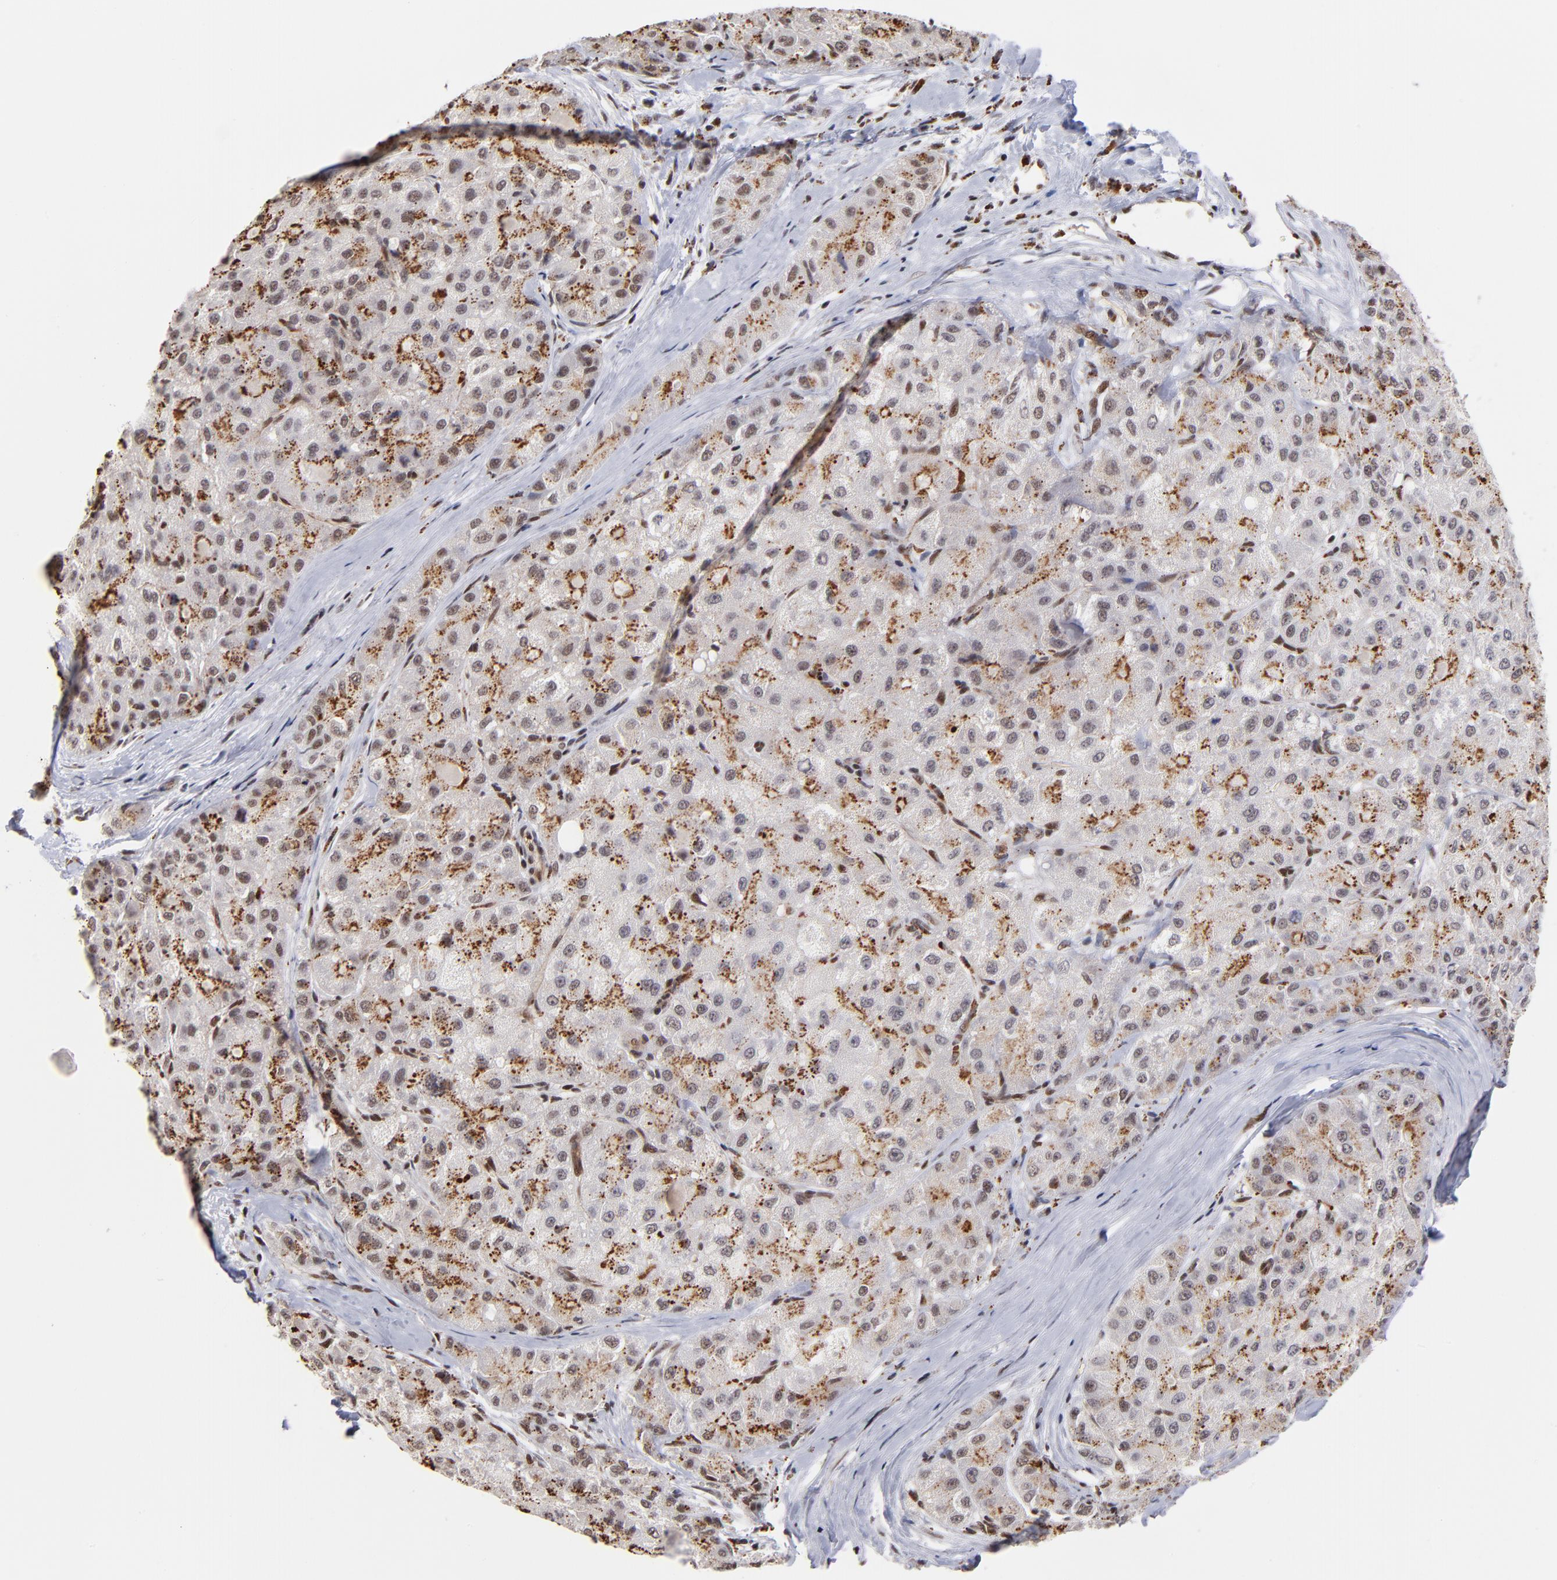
{"staining": {"intensity": "moderate", "quantity": "25%-75%", "location": "cytoplasmic/membranous,nuclear"}, "tissue": "liver cancer", "cell_type": "Tumor cells", "image_type": "cancer", "snomed": [{"axis": "morphology", "description": "Carcinoma, Hepatocellular, NOS"}, {"axis": "topography", "description": "Liver"}], "caption": "Tumor cells demonstrate medium levels of moderate cytoplasmic/membranous and nuclear positivity in approximately 25%-75% of cells in hepatocellular carcinoma (liver).", "gene": "GABPA", "patient": {"sex": "male", "age": 80}}